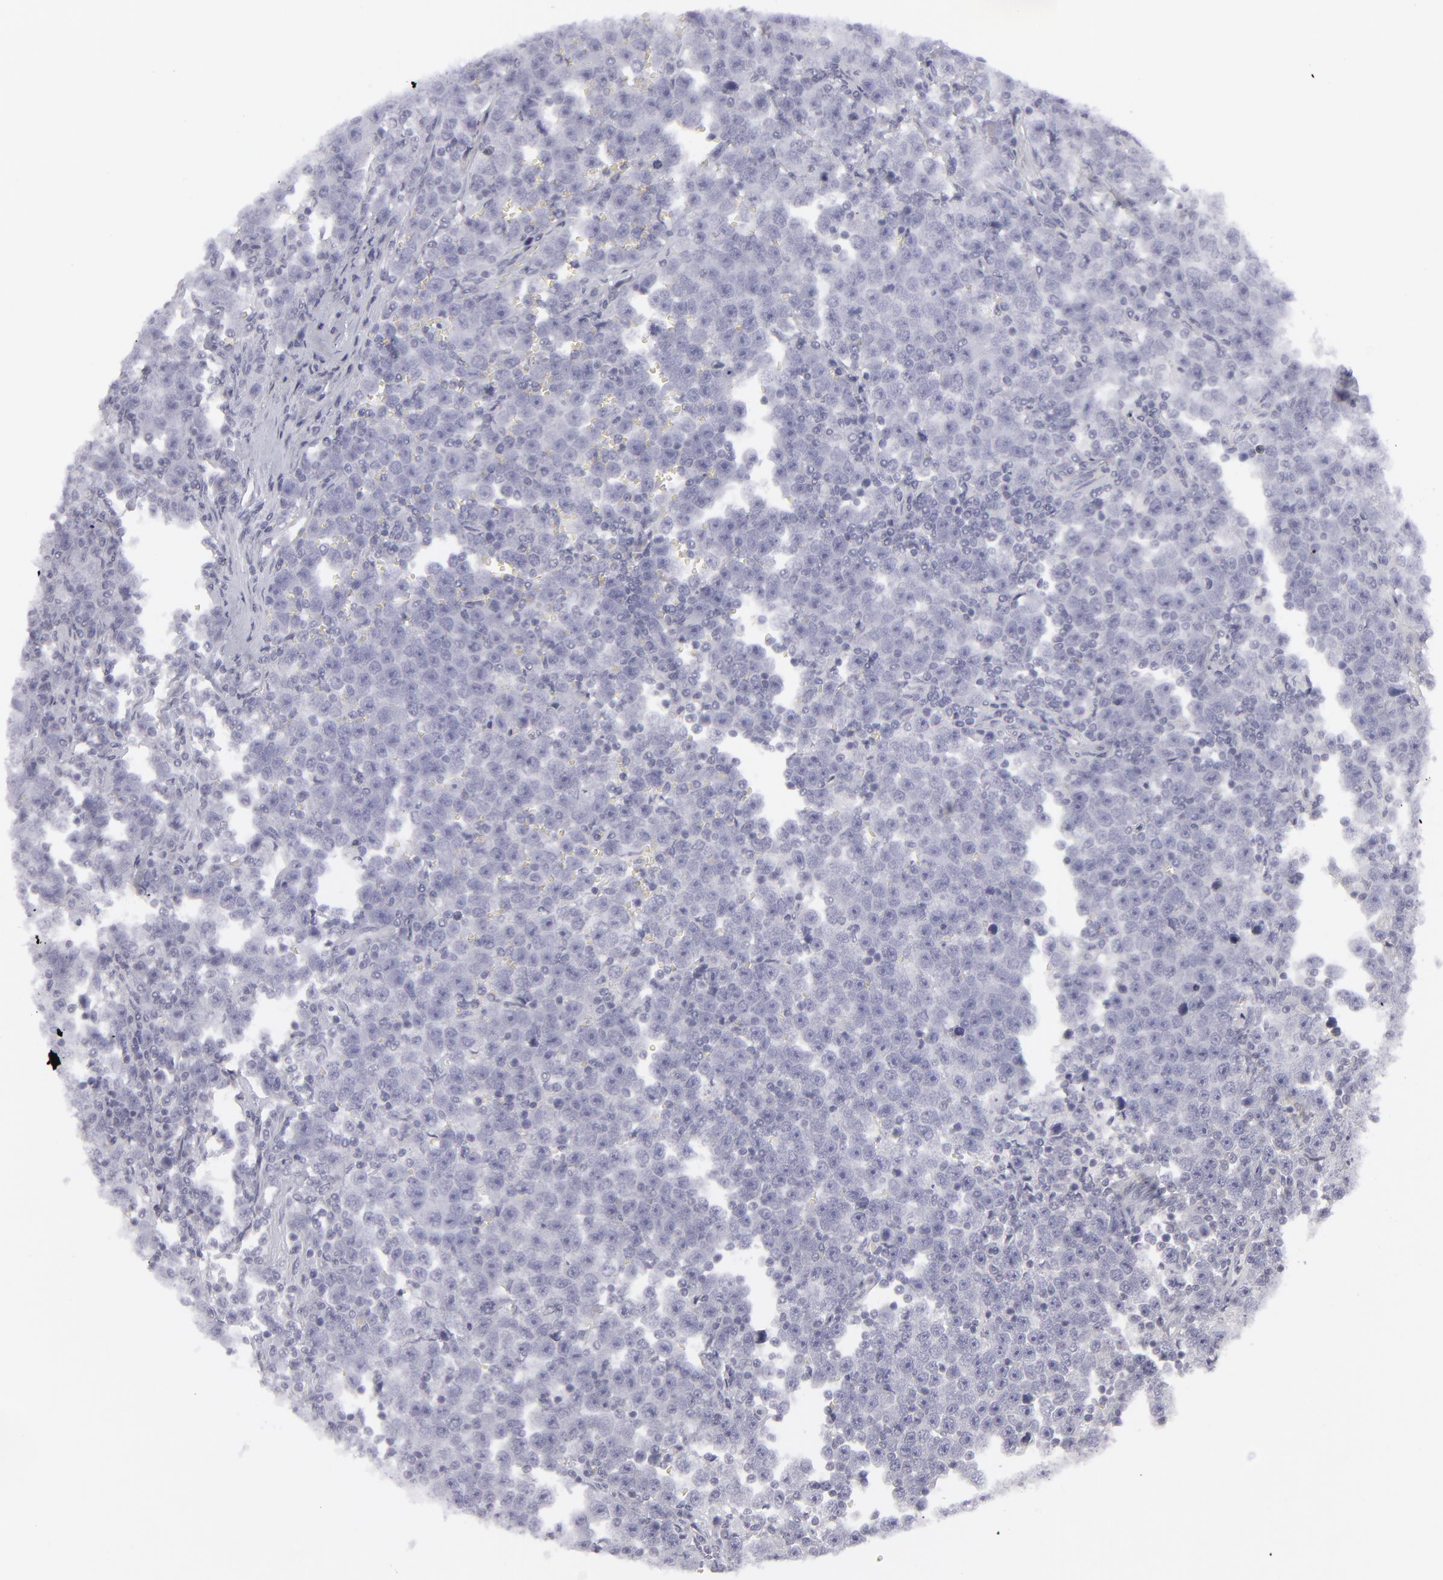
{"staining": {"intensity": "moderate", "quantity": "25%-75%", "location": "cytoplasmic/membranous"}, "tissue": "testis cancer", "cell_type": "Tumor cells", "image_type": "cancer", "snomed": [{"axis": "morphology", "description": "Seminoma, NOS"}, {"axis": "topography", "description": "Testis"}], "caption": "DAB (3,3'-diaminobenzidine) immunohistochemical staining of human testis seminoma exhibits moderate cytoplasmic/membranous protein expression in approximately 25%-75% of tumor cells. (Stains: DAB (3,3'-diaminobenzidine) in brown, nuclei in blue, Microscopy: brightfield microscopy at high magnification).", "gene": "ACTB", "patient": {"sex": "male", "age": 43}}